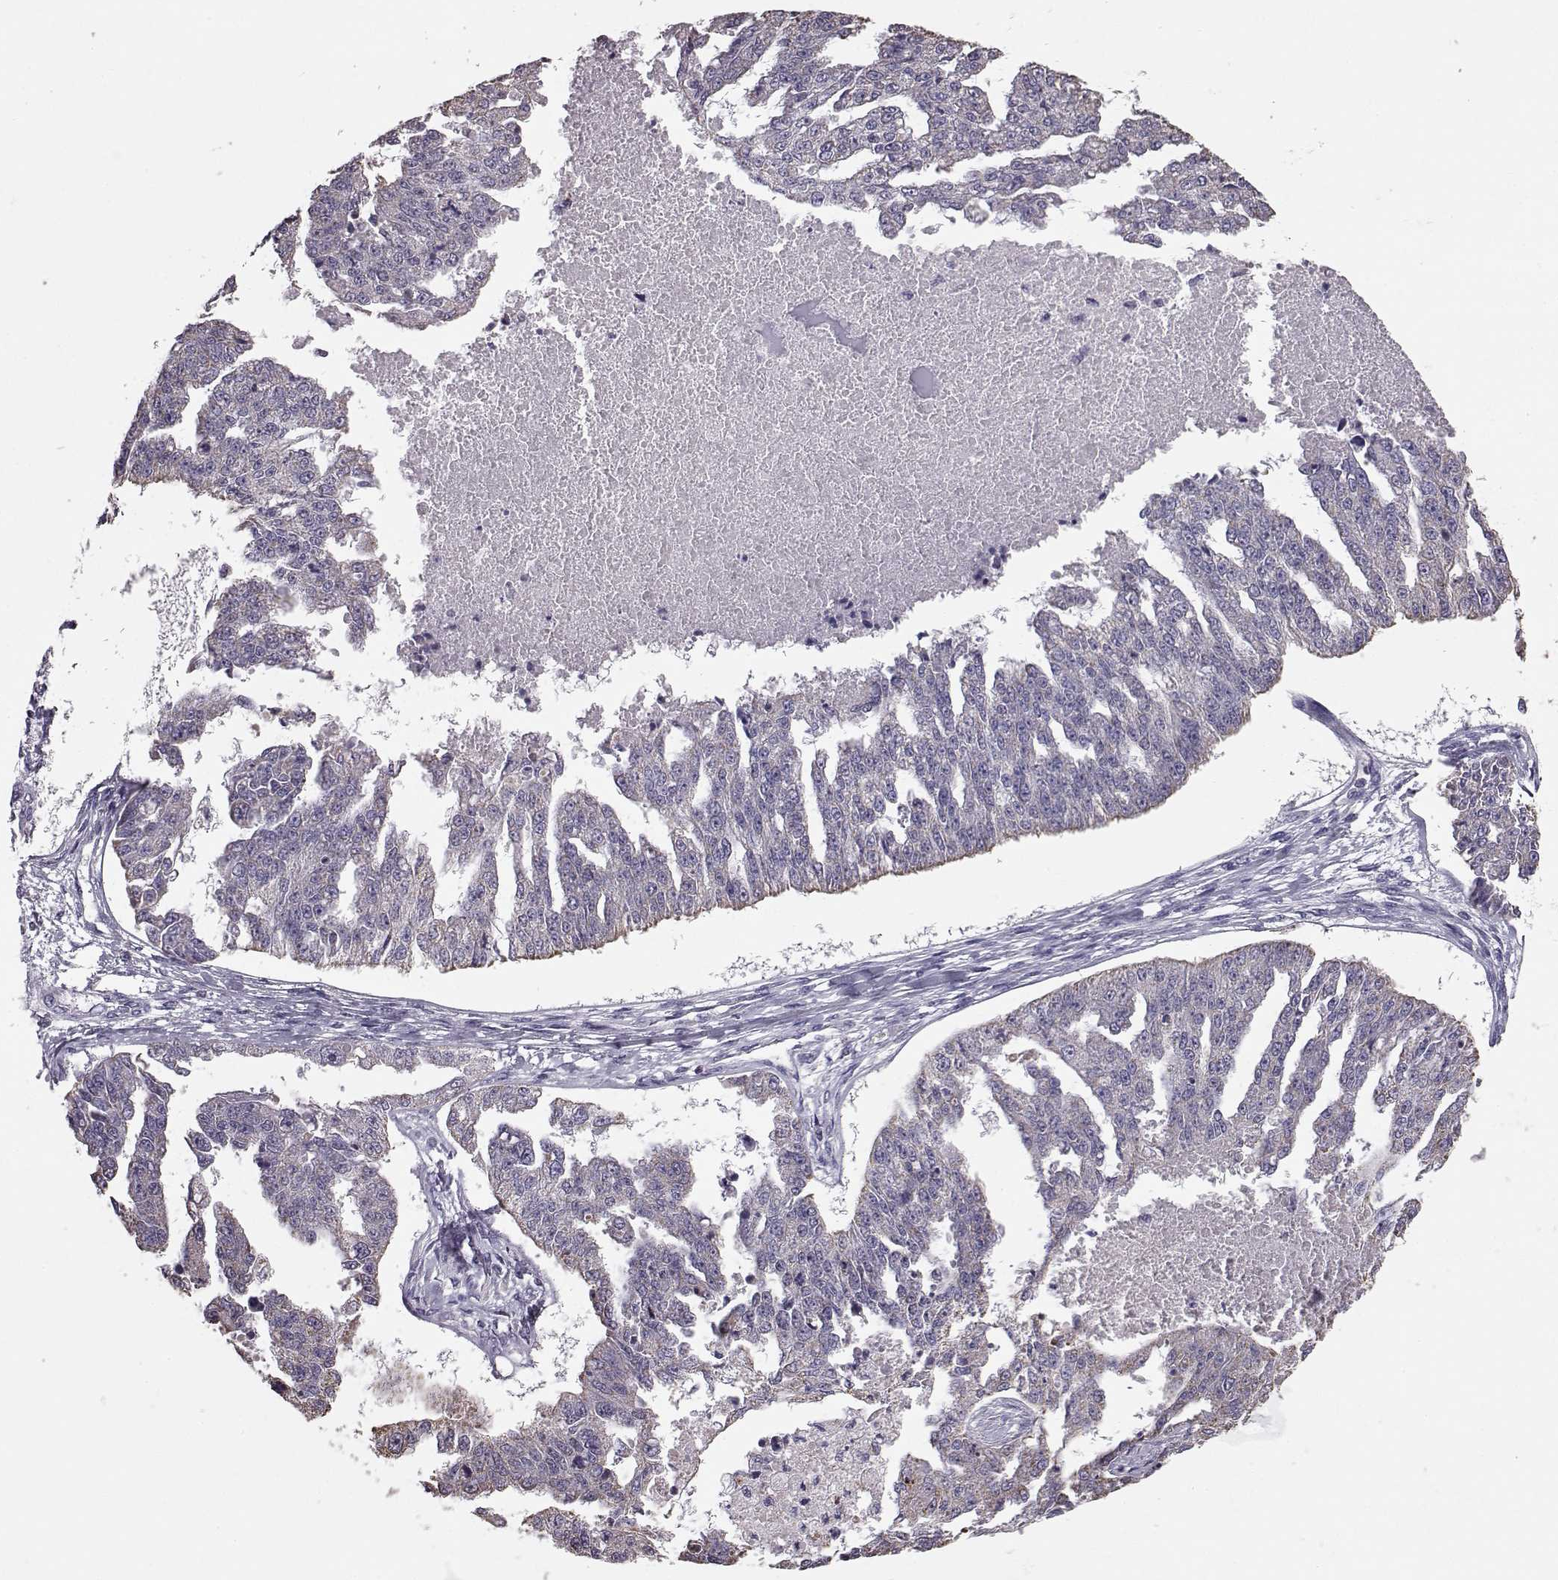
{"staining": {"intensity": "weak", "quantity": "<25%", "location": "cytoplasmic/membranous"}, "tissue": "ovarian cancer", "cell_type": "Tumor cells", "image_type": "cancer", "snomed": [{"axis": "morphology", "description": "Cystadenocarcinoma, serous, NOS"}, {"axis": "topography", "description": "Ovary"}], "caption": "Protein analysis of ovarian cancer (serous cystadenocarcinoma) displays no significant staining in tumor cells.", "gene": "ALDH3A1", "patient": {"sex": "female", "age": 58}}